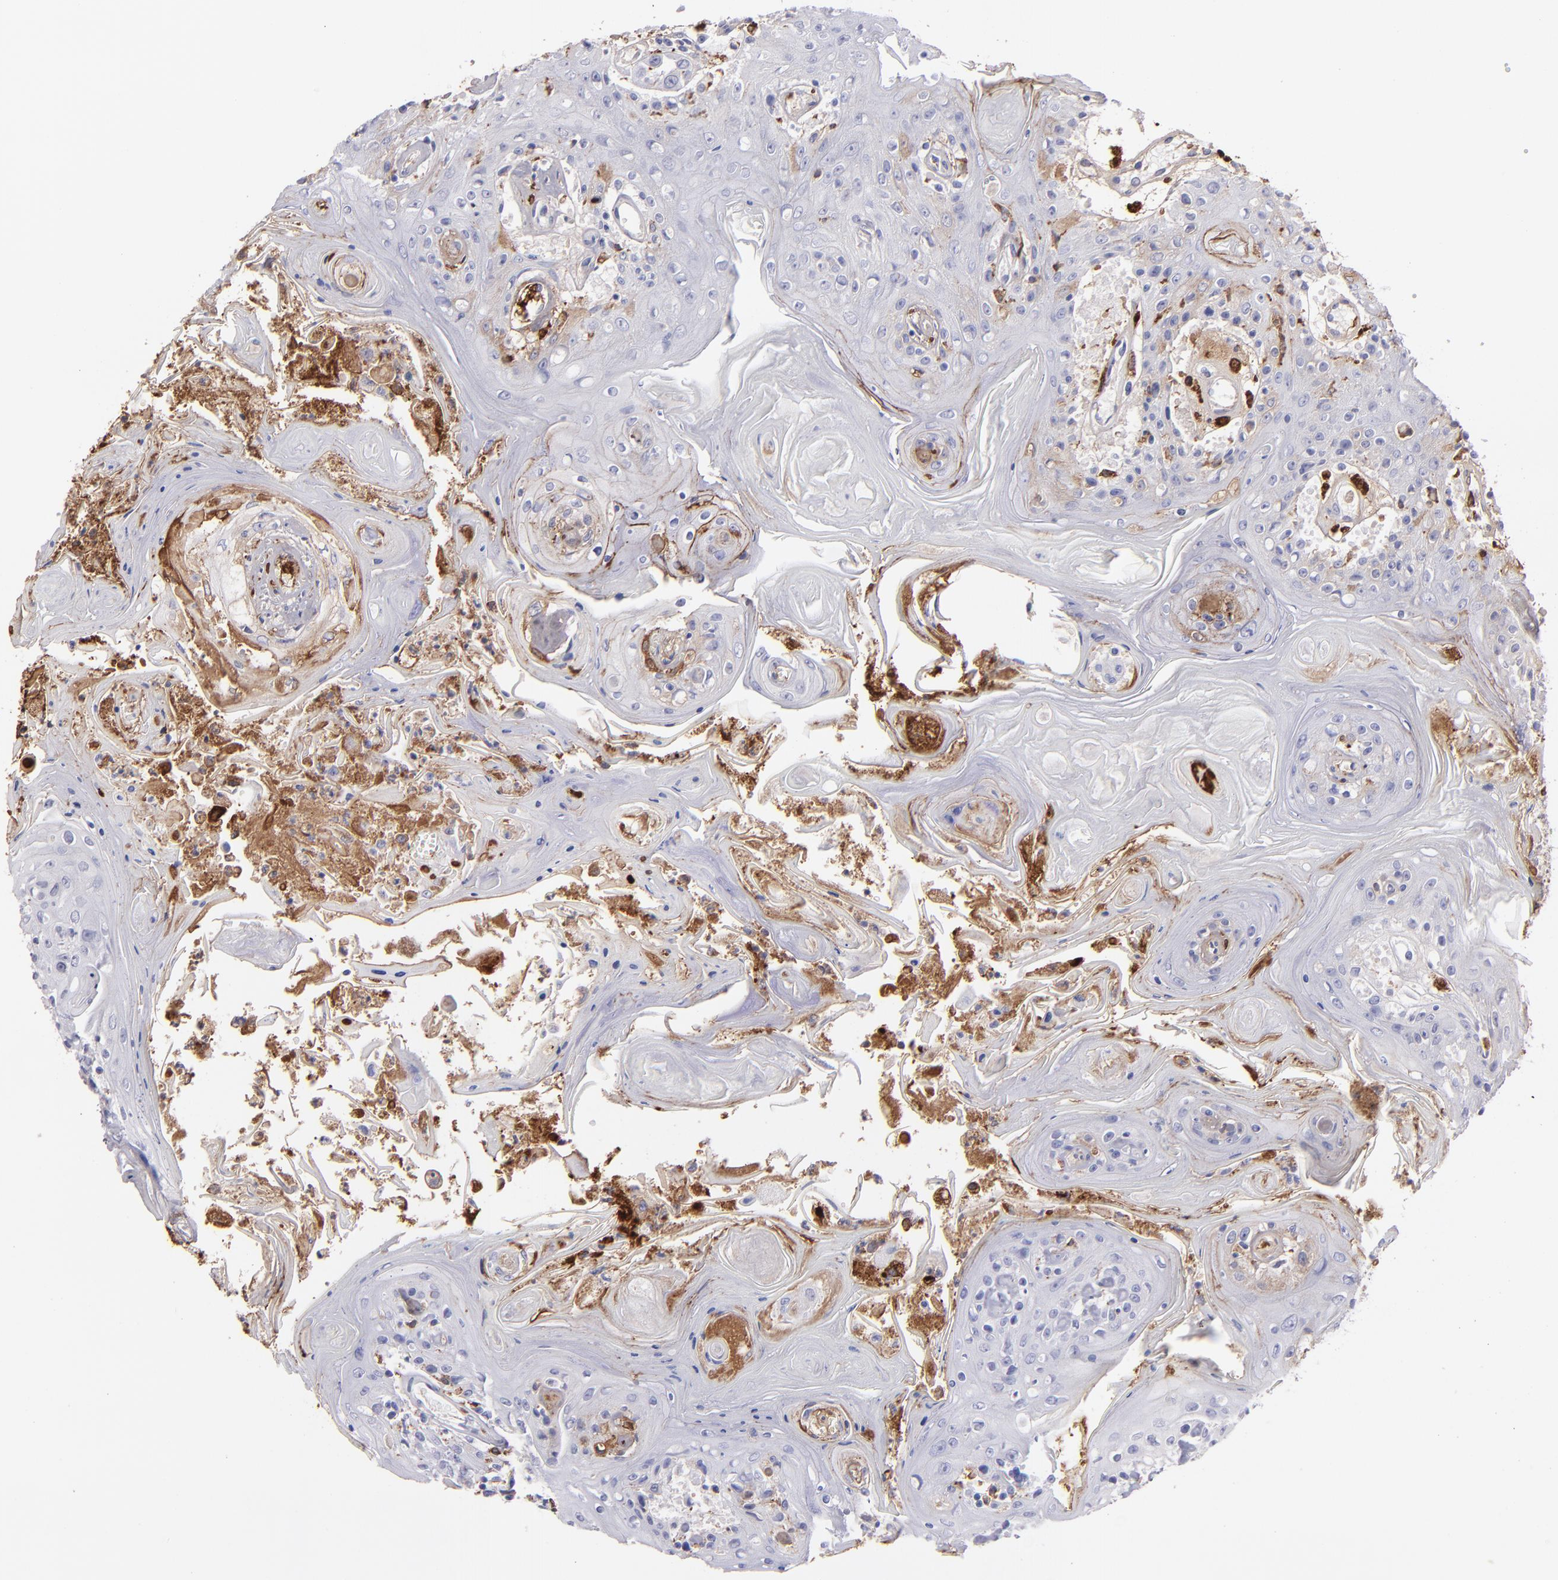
{"staining": {"intensity": "moderate", "quantity": "<25%", "location": "cytoplasmic/membranous"}, "tissue": "head and neck cancer", "cell_type": "Tumor cells", "image_type": "cancer", "snomed": [{"axis": "morphology", "description": "Squamous cell carcinoma, NOS"}, {"axis": "topography", "description": "Oral tissue"}, {"axis": "topography", "description": "Head-Neck"}], "caption": "Tumor cells reveal moderate cytoplasmic/membranous positivity in approximately <25% of cells in squamous cell carcinoma (head and neck).", "gene": "C1QA", "patient": {"sex": "female", "age": 76}}